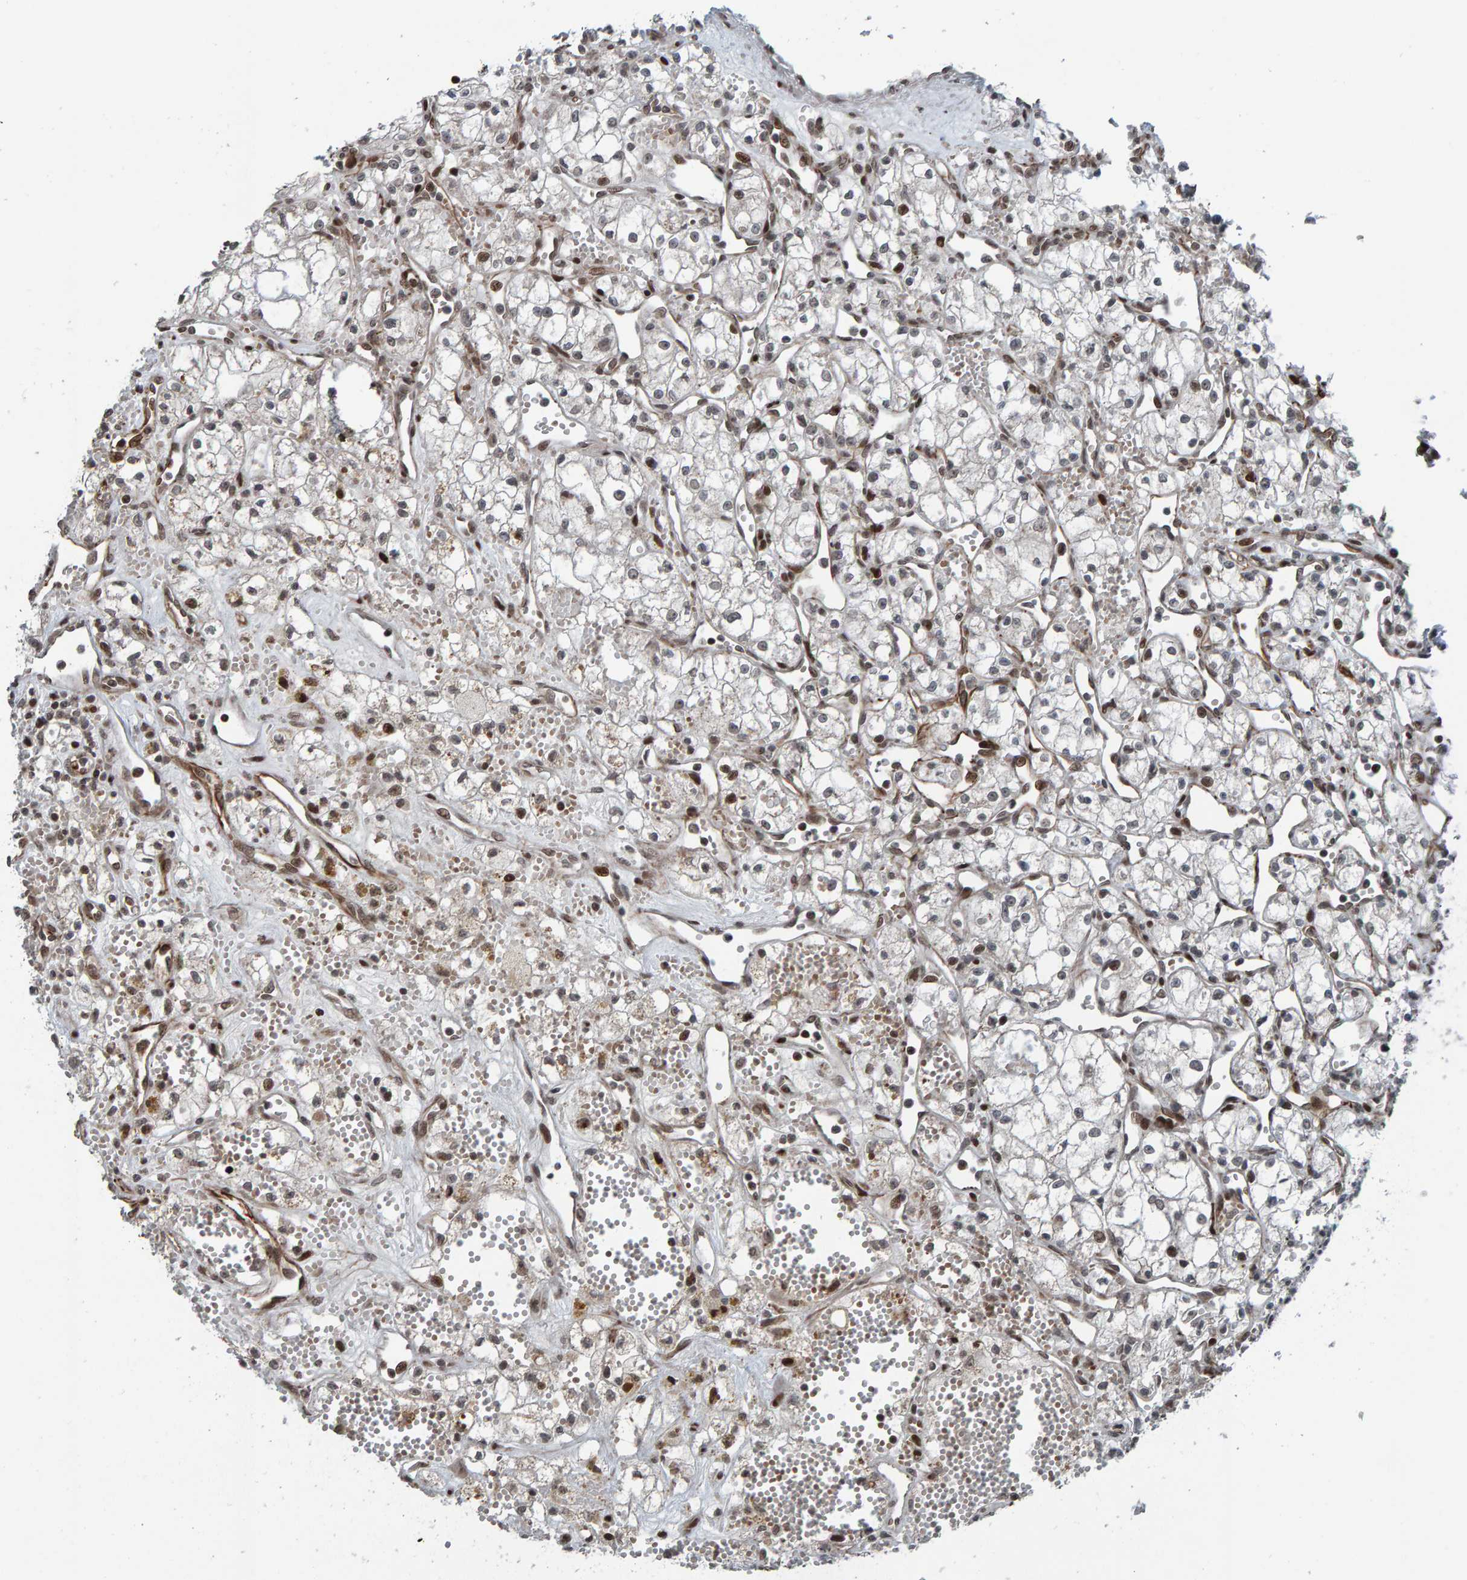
{"staining": {"intensity": "moderate", "quantity": "25%-75%", "location": "nuclear"}, "tissue": "renal cancer", "cell_type": "Tumor cells", "image_type": "cancer", "snomed": [{"axis": "morphology", "description": "Adenocarcinoma, NOS"}, {"axis": "topography", "description": "Kidney"}], "caption": "An immunohistochemistry (IHC) image of tumor tissue is shown. Protein staining in brown labels moderate nuclear positivity in renal cancer within tumor cells. Immunohistochemistry stains the protein of interest in brown and the nuclei are stained blue.", "gene": "ZNF366", "patient": {"sex": "male", "age": 59}}